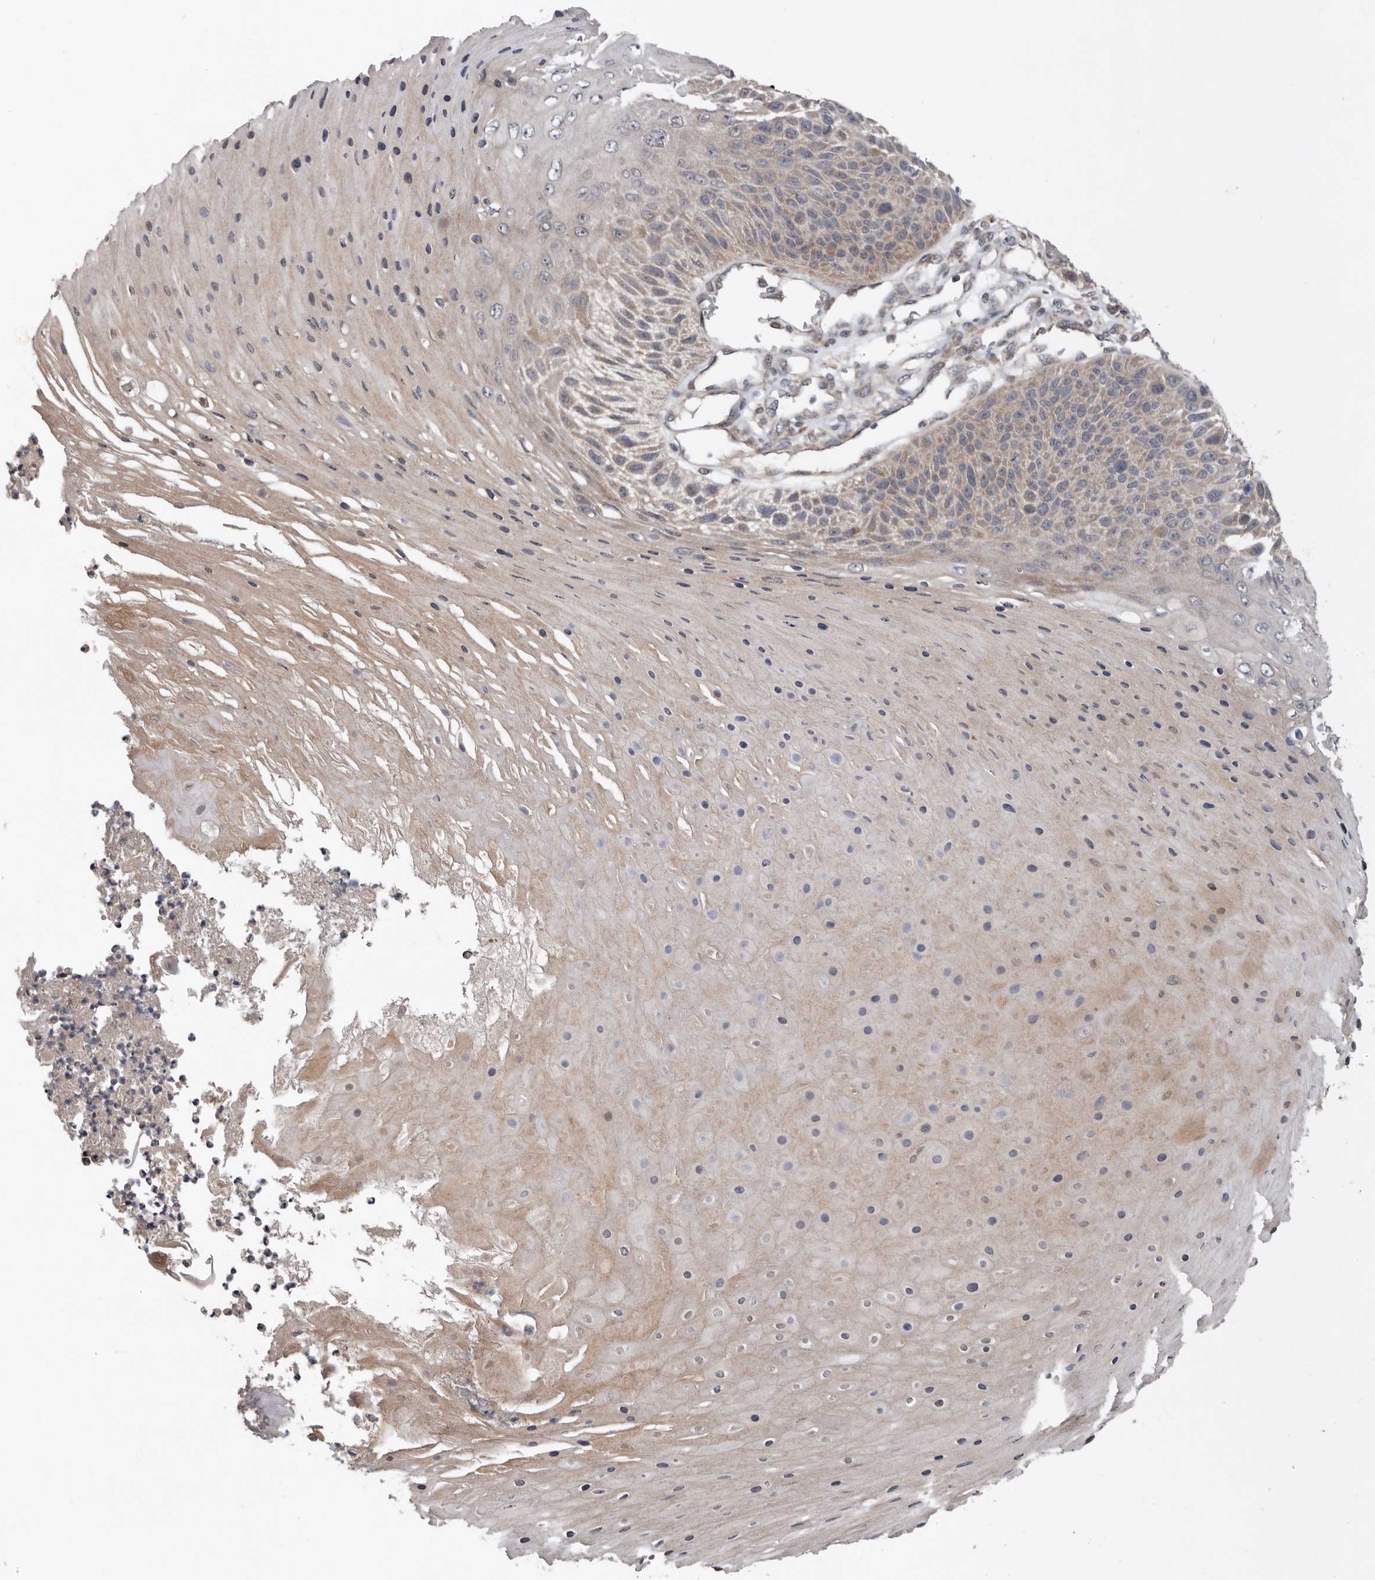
{"staining": {"intensity": "weak", "quantity": "<25%", "location": "cytoplasmic/membranous"}, "tissue": "skin cancer", "cell_type": "Tumor cells", "image_type": "cancer", "snomed": [{"axis": "morphology", "description": "Squamous cell carcinoma, NOS"}, {"axis": "topography", "description": "Skin"}], "caption": "Immunohistochemistry (IHC) of human squamous cell carcinoma (skin) displays no positivity in tumor cells. (Stains: DAB (3,3'-diaminobenzidine) immunohistochemistry with hematoxylin counter stain, Microscopy: brightfield microscopy at high magnification).", "gene": "CHML", "patient": {"sex": "female", "age": 88}}